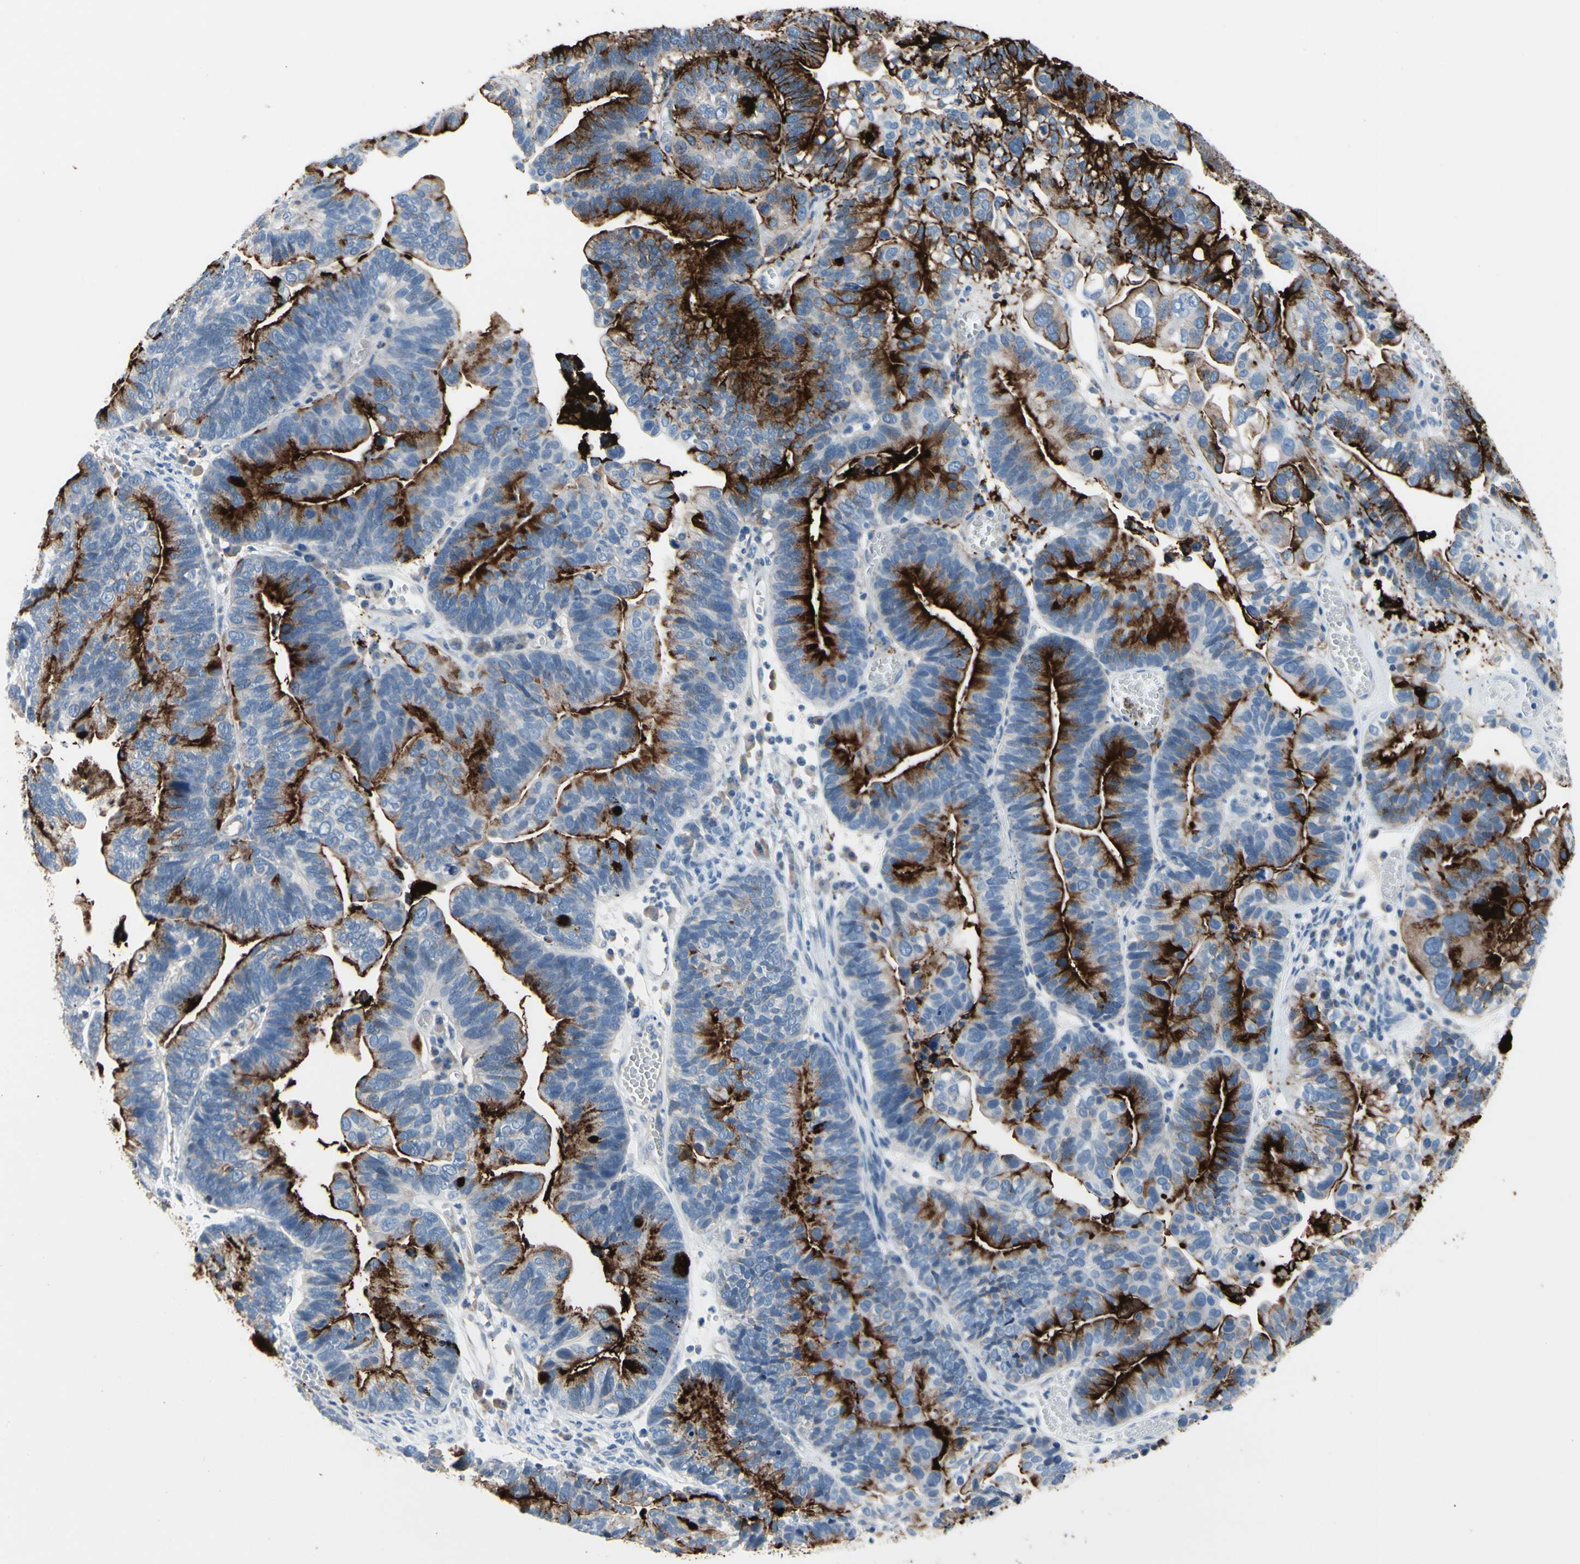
{"staining": {"intensity": "strong", "quantity": ">75%", "location": "cytoplasmic/membranous"}, "tissue": "ovarian cancer", "cell_type": "Tumor cells", "image_type": "cancer", "snomed": [{"axis": "morphology", "description": "Cystadenocarcinoma, serous, NOS"}, {"axis": "topography", "description": "Ovary"}], "caption": "Strong cytoplasmic/membranous expression is appreciated in approximately >75% of tumor cells in ovarian serous cystadenocarcinoma.", "gene": "MUC5B", "patient": {"sex": "female", "age": 56}}